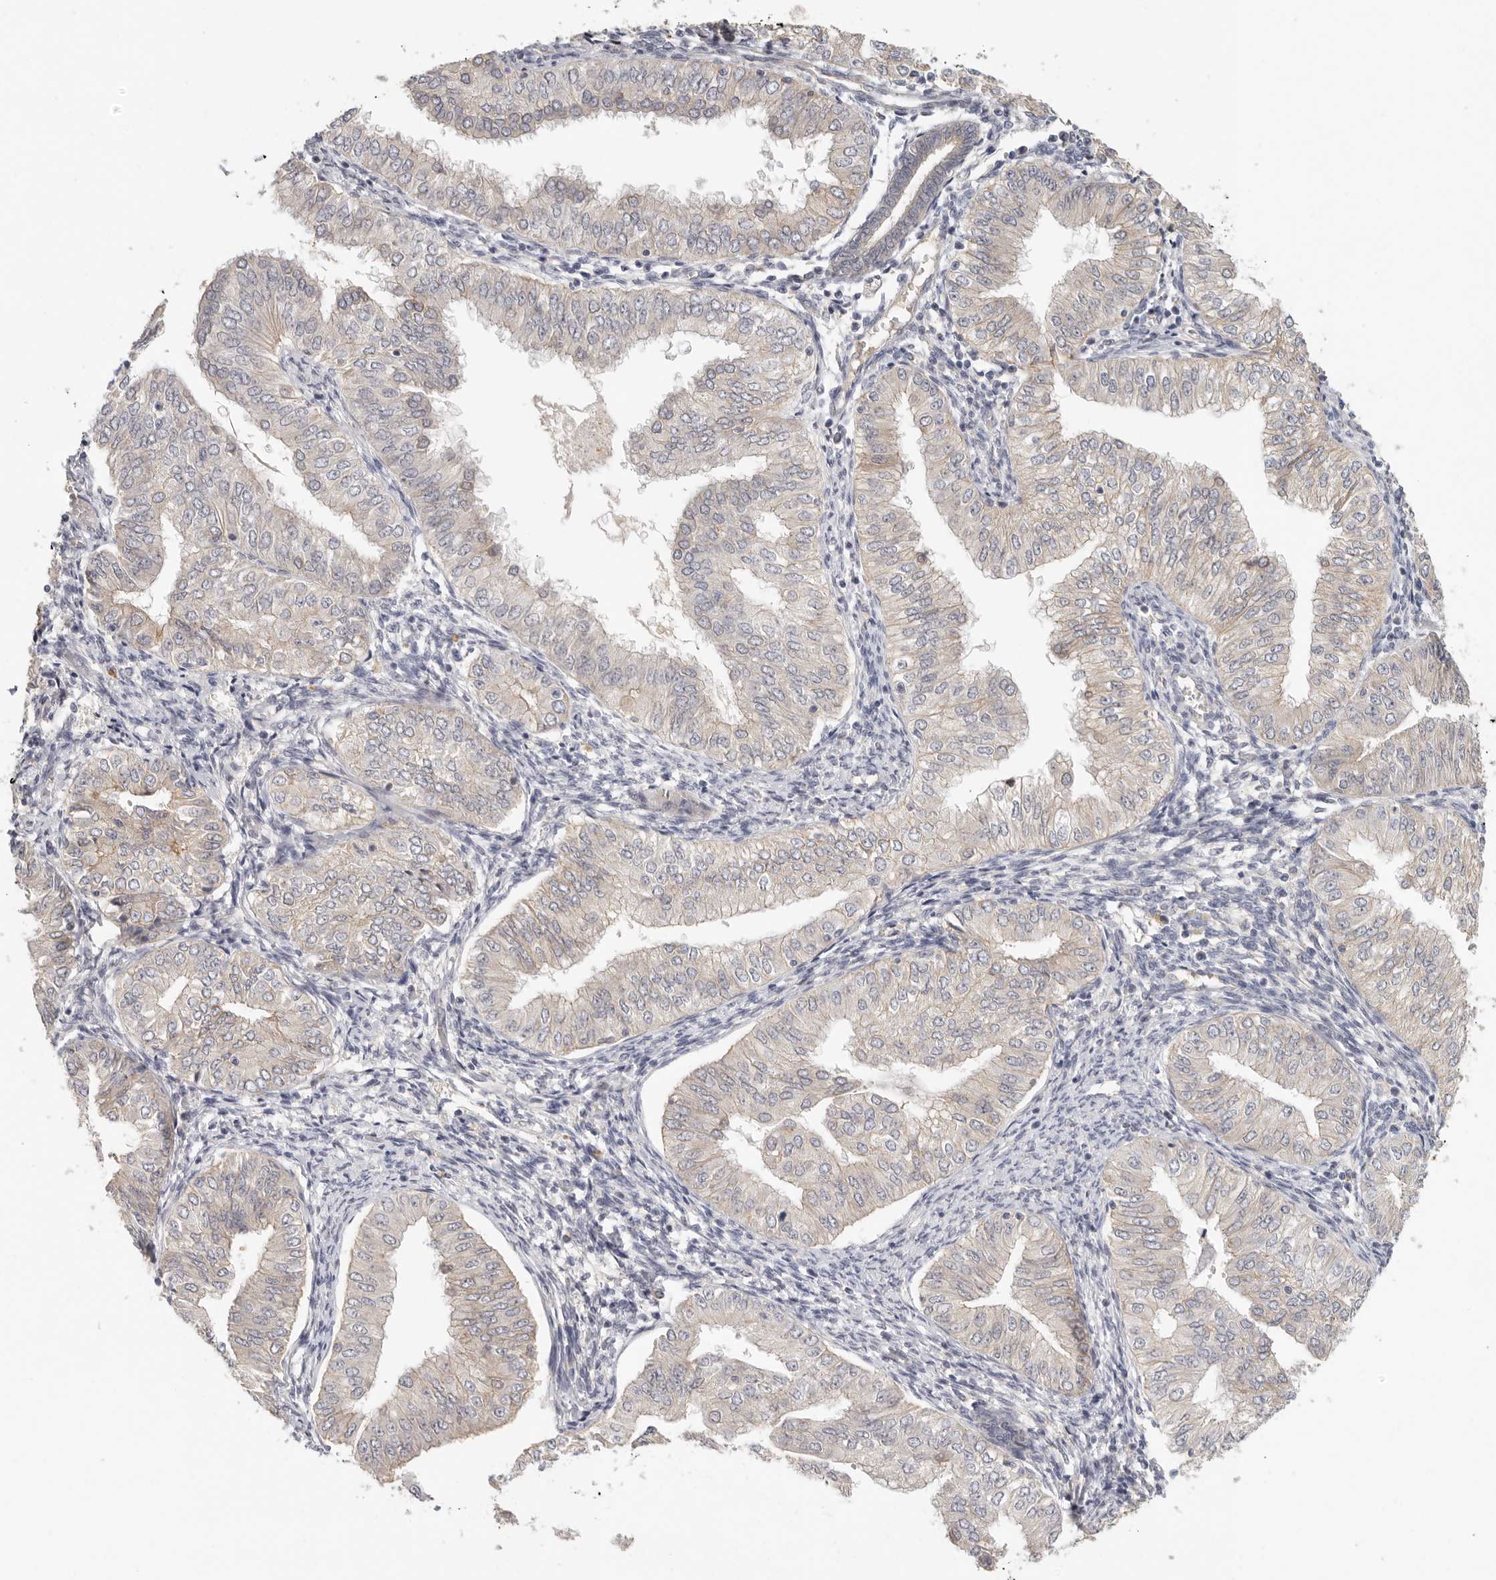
{"staining": {"intensity": "weak", "quantity": "<25%", "location": "cytoplasmic/membranous"}, "tissue": "endometrial cancer", "cell_type": "Tumor cells", "image_type": "cancer", "snomed": [{"axis": "morphology", "description": "Normal tissue, NOS"}, {"axis": "morphology", "description": "Adenocarcinoma, NOS"}, {"axis": "topography", "description": "Endometrium"}], "caption": "Tumor cells show no significant protein positivity in endometrial cancer.", "gene": "ANXA9", "patient": {"sex": "female", "age": 53}}